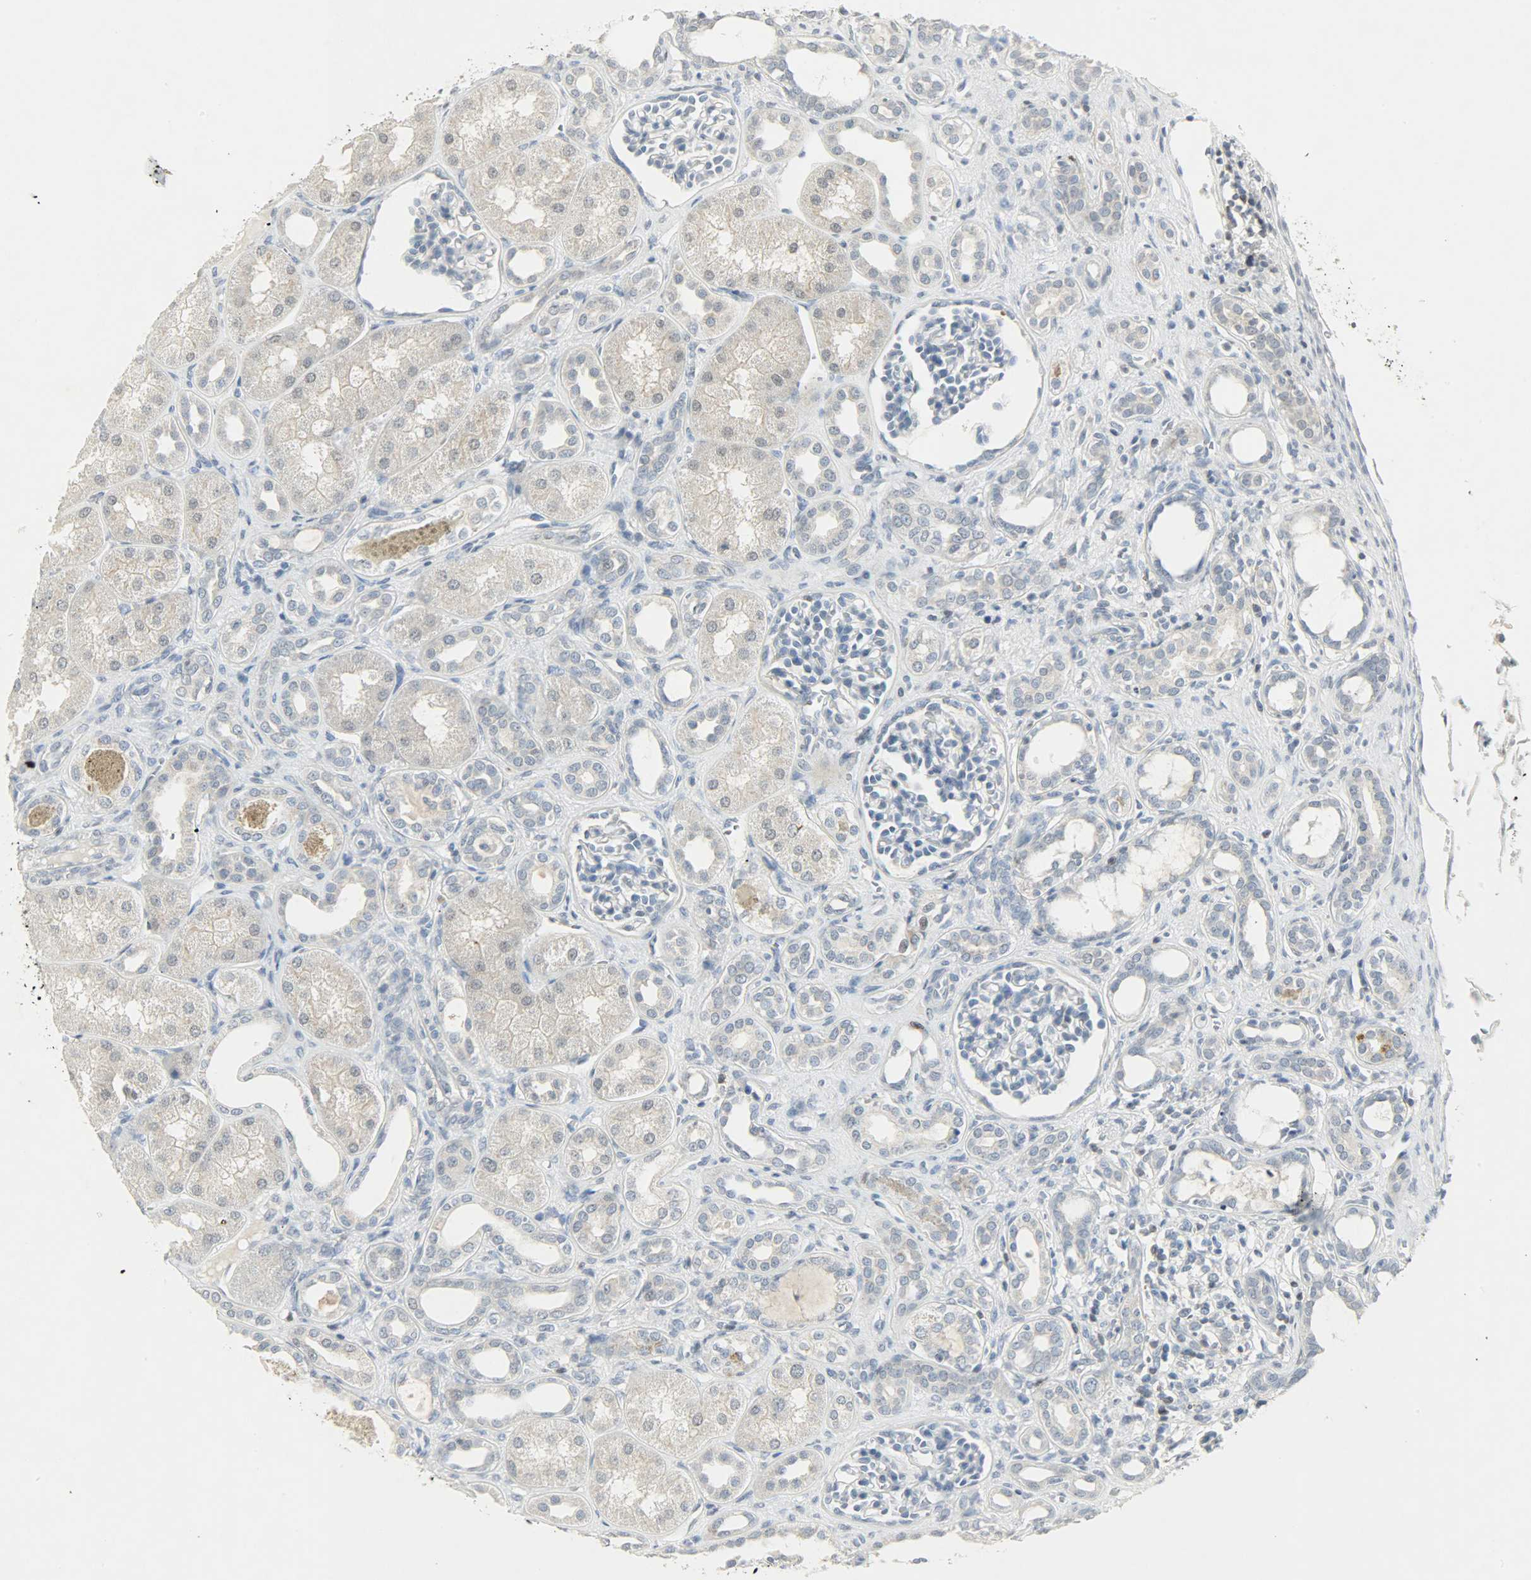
{"staining": {"intensity": "negative", "quantity": "none", "location": "none"}, "tissue": "kidney", "cell_type": "Cells in glomeruli", "image_type": "normal", "snomed": [{"axis": "morphology", "description": "Normal tissue, NOS"}, {"axis": "topography", "description": "Kidney"}], "caption": "Photomicrograph shows no significant protein expression in cells in glomeruli of normal kidney. (DAB immunohistochemistry (IHC), high magnification).", "gene": "CAMK4", "patient": {"sex": "male", "age": 7}}